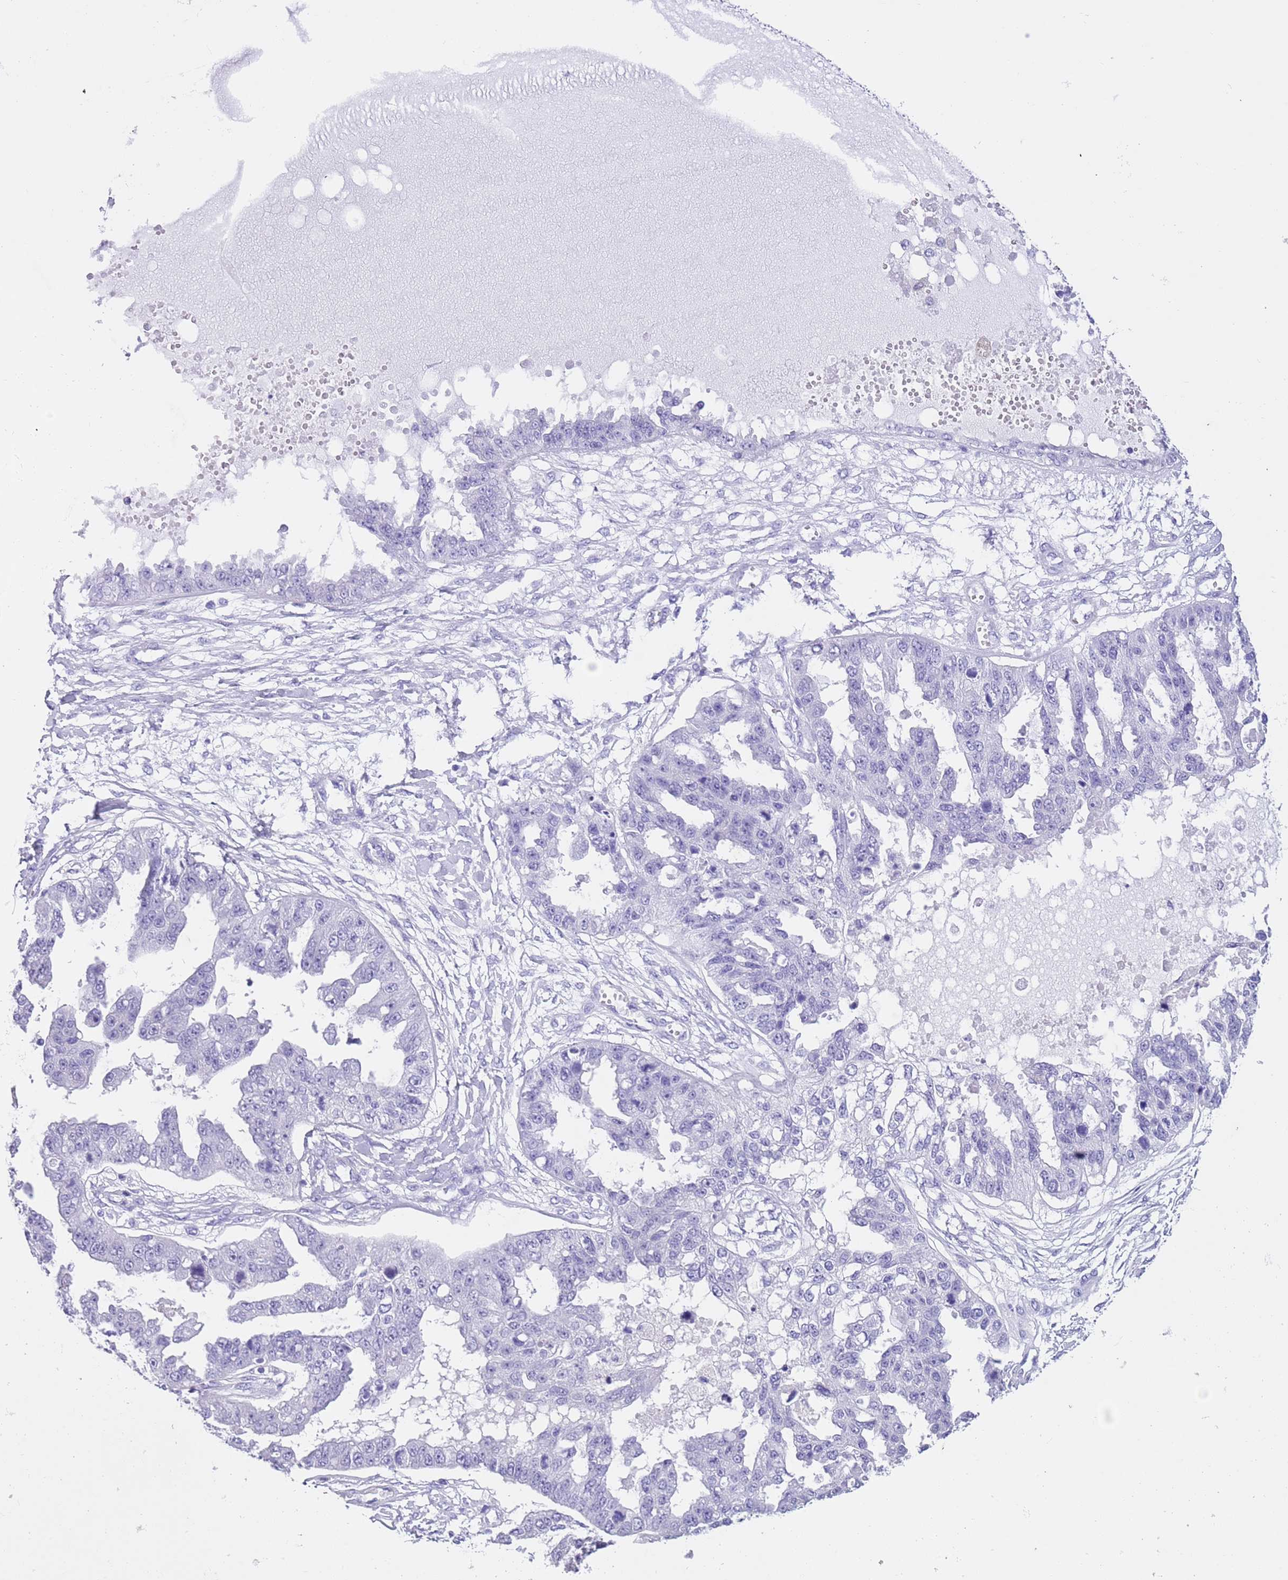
{"staining": {"intensity": "negative", "quantity": "none", "location": "none"}, "tissue": "ovarian cancer", "cell_type": "Tumor cells", "image_type": "cancer", "snomed": [{"axis": "morphology", "description": "Cystadenocarcinoma, serous, NOS"}, {"axis": "topography", "description": "Ovary"}], "caption": "This is an immunohistochemistry photomicrograph of human serous cystadenocarcinoma (ovarian). There is no expression in tumor cells.", "gene": "TMEM185B", "patient": {"sex": "female", "age": 58}}